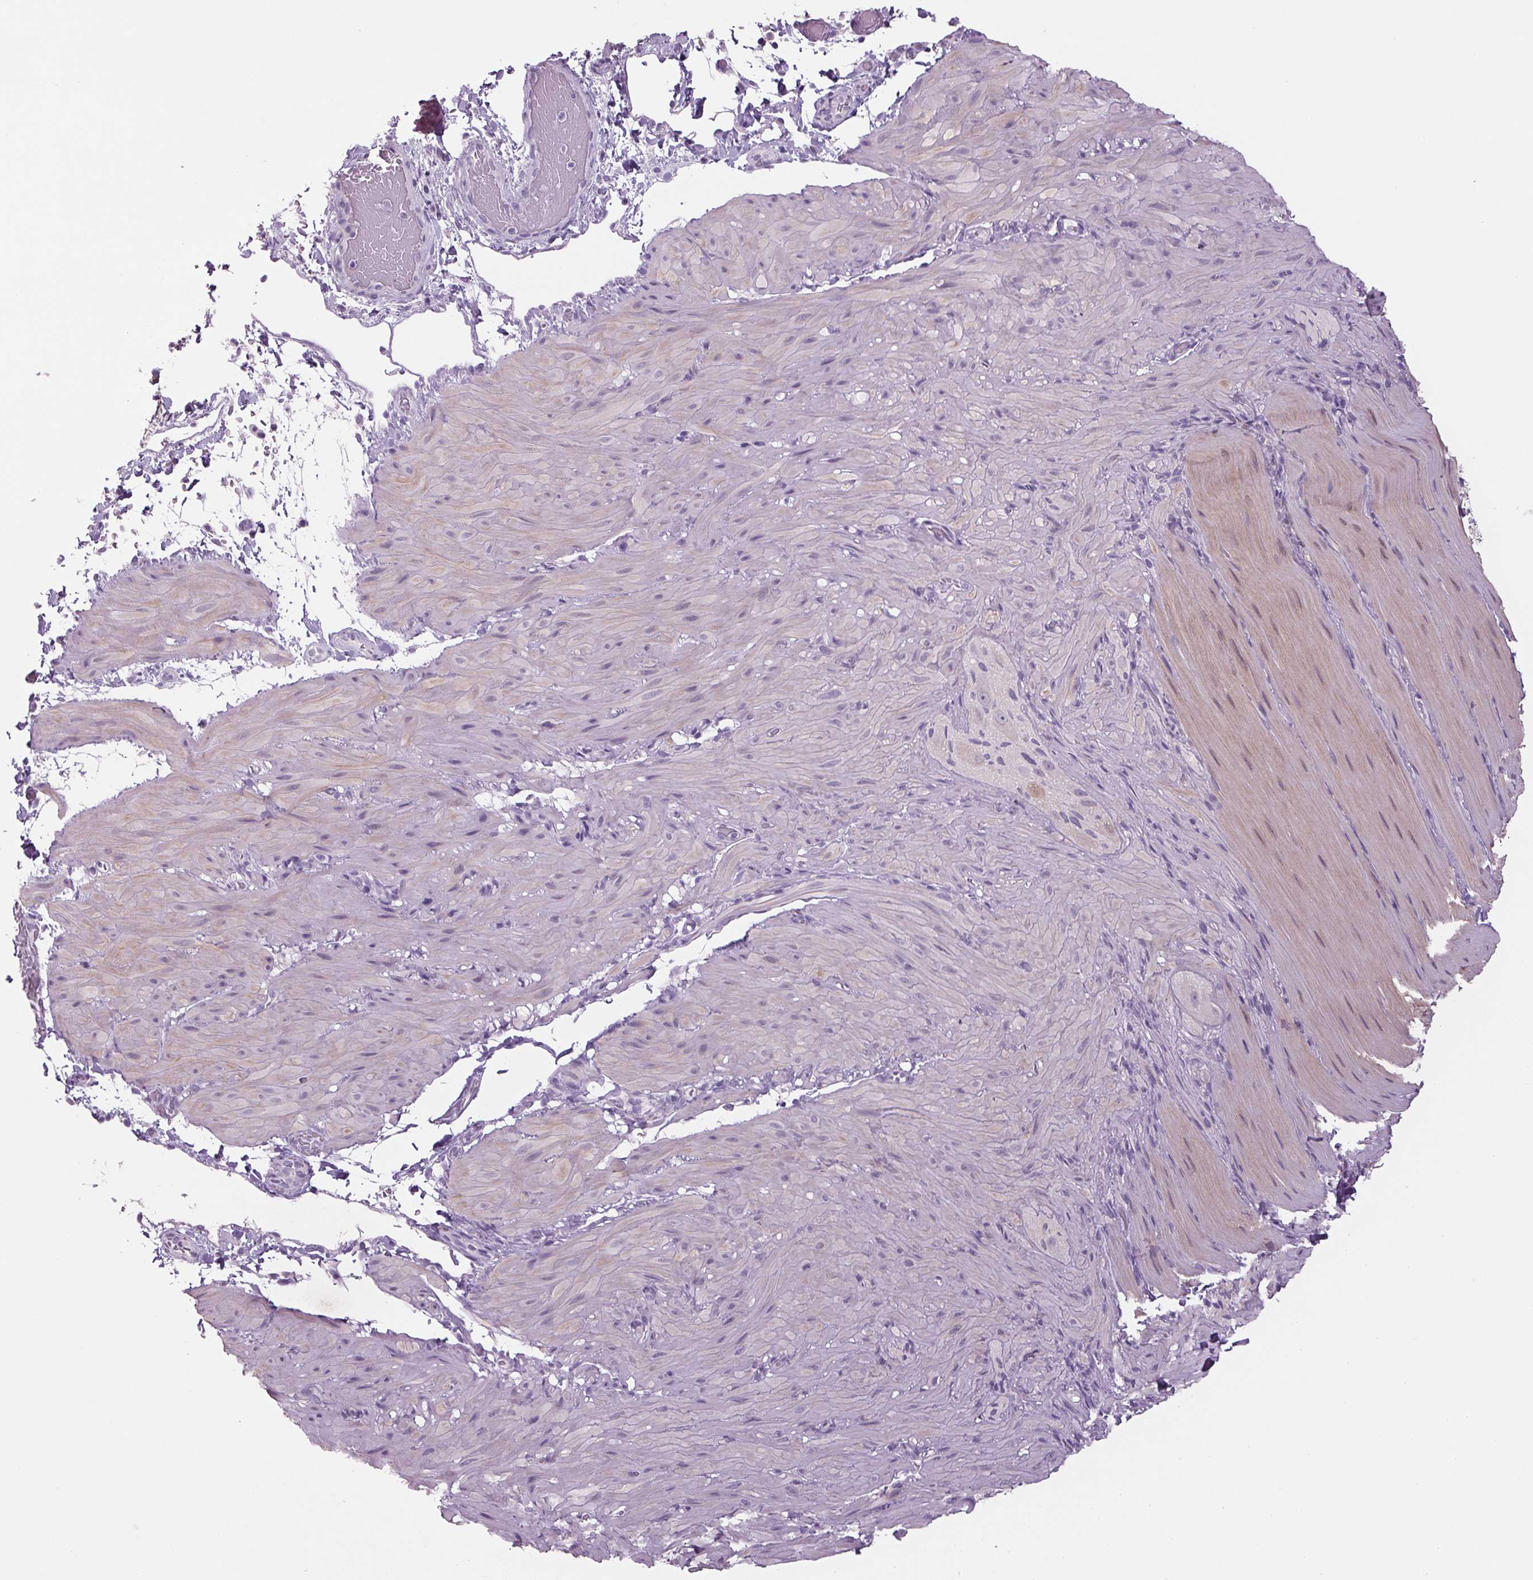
{"staining": {"intensity": "weak", "quantity": "<25%", "location": "cytoplasmic/membranous,nuclear"}, "tissue": "smooth muscle", "cell_type": "Smooth muscle cells", "image_type": "normal", "snomed": [{"axis": "morphology", "description": "Normal tissue, NOS"}, {"axis": "topography", "description": "Smooth muscle"}, {"axis": "topography", "description": "Colon"}], "caption": "This micrograph is of normal smooth muscle stained with IHC to label a protein in brown with the nuclei are counter-stained blue. There is no staining in smooth muscle cells. The staining is performed using DAB brown chromogen with nuclei counter-stained in using hematoxylin.", "gene": "PPP1R1A", "patient": {"sex": "male", "age": 73}}